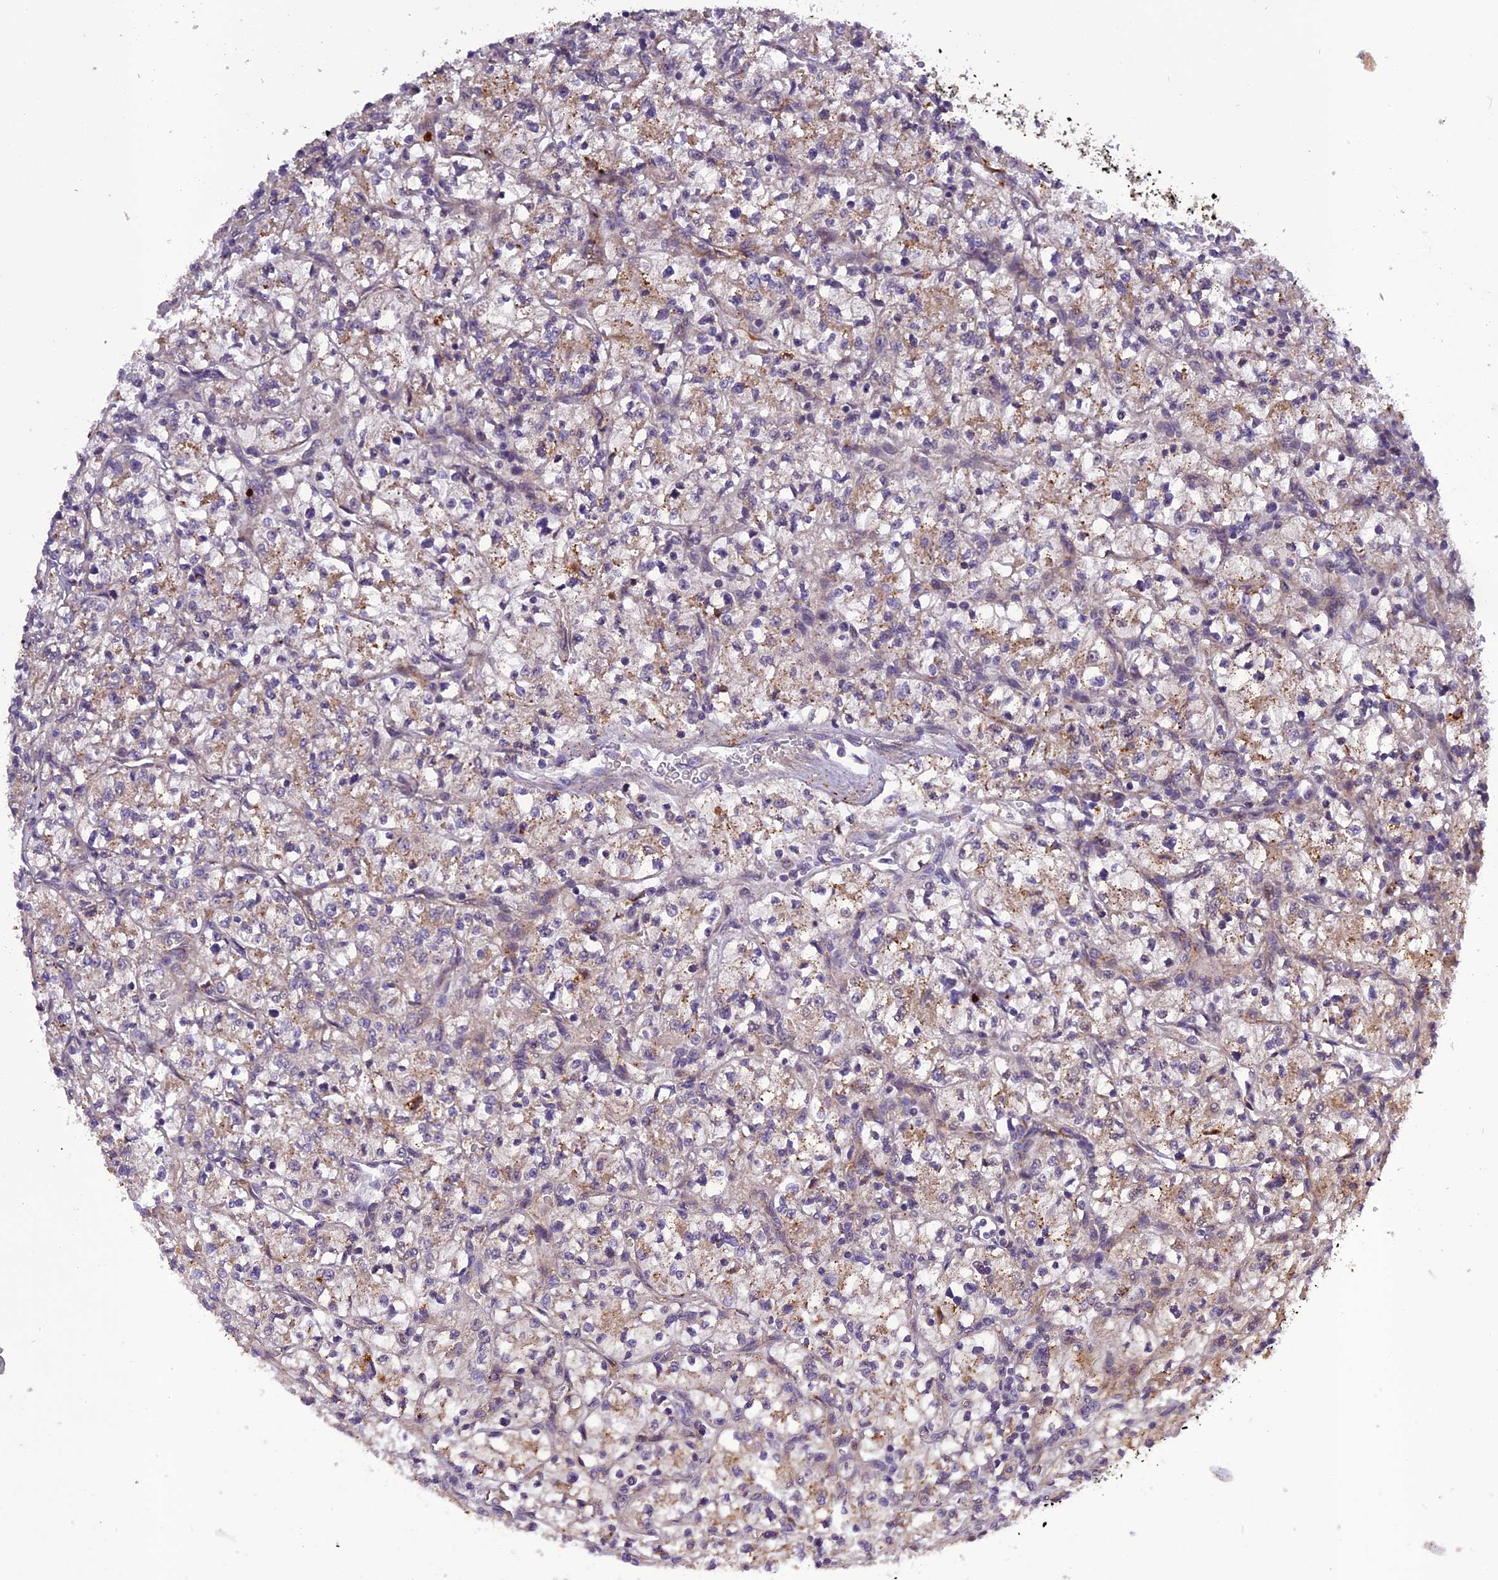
{"staining": {"intensity": "weak", "quantity": "25%-75%", "location": "cytoplasmic/membranous"}, "tissue": "renal cancer", "cell_type": "Tumor cells", "image_type": "cancer", "snomed": [{"axis": "morphology", "description": "Adenocarcinoma, NOS"}, {"axis": "topography", "description": "Kidney"}], "caption": "A micrograph of renal adenocarcinoma stained for a protein displays weak cytoplasmic/membranous brown staining in tumor cells.", "gene": "FNIP2", "patient": {"sex": "female", "age": 64}}